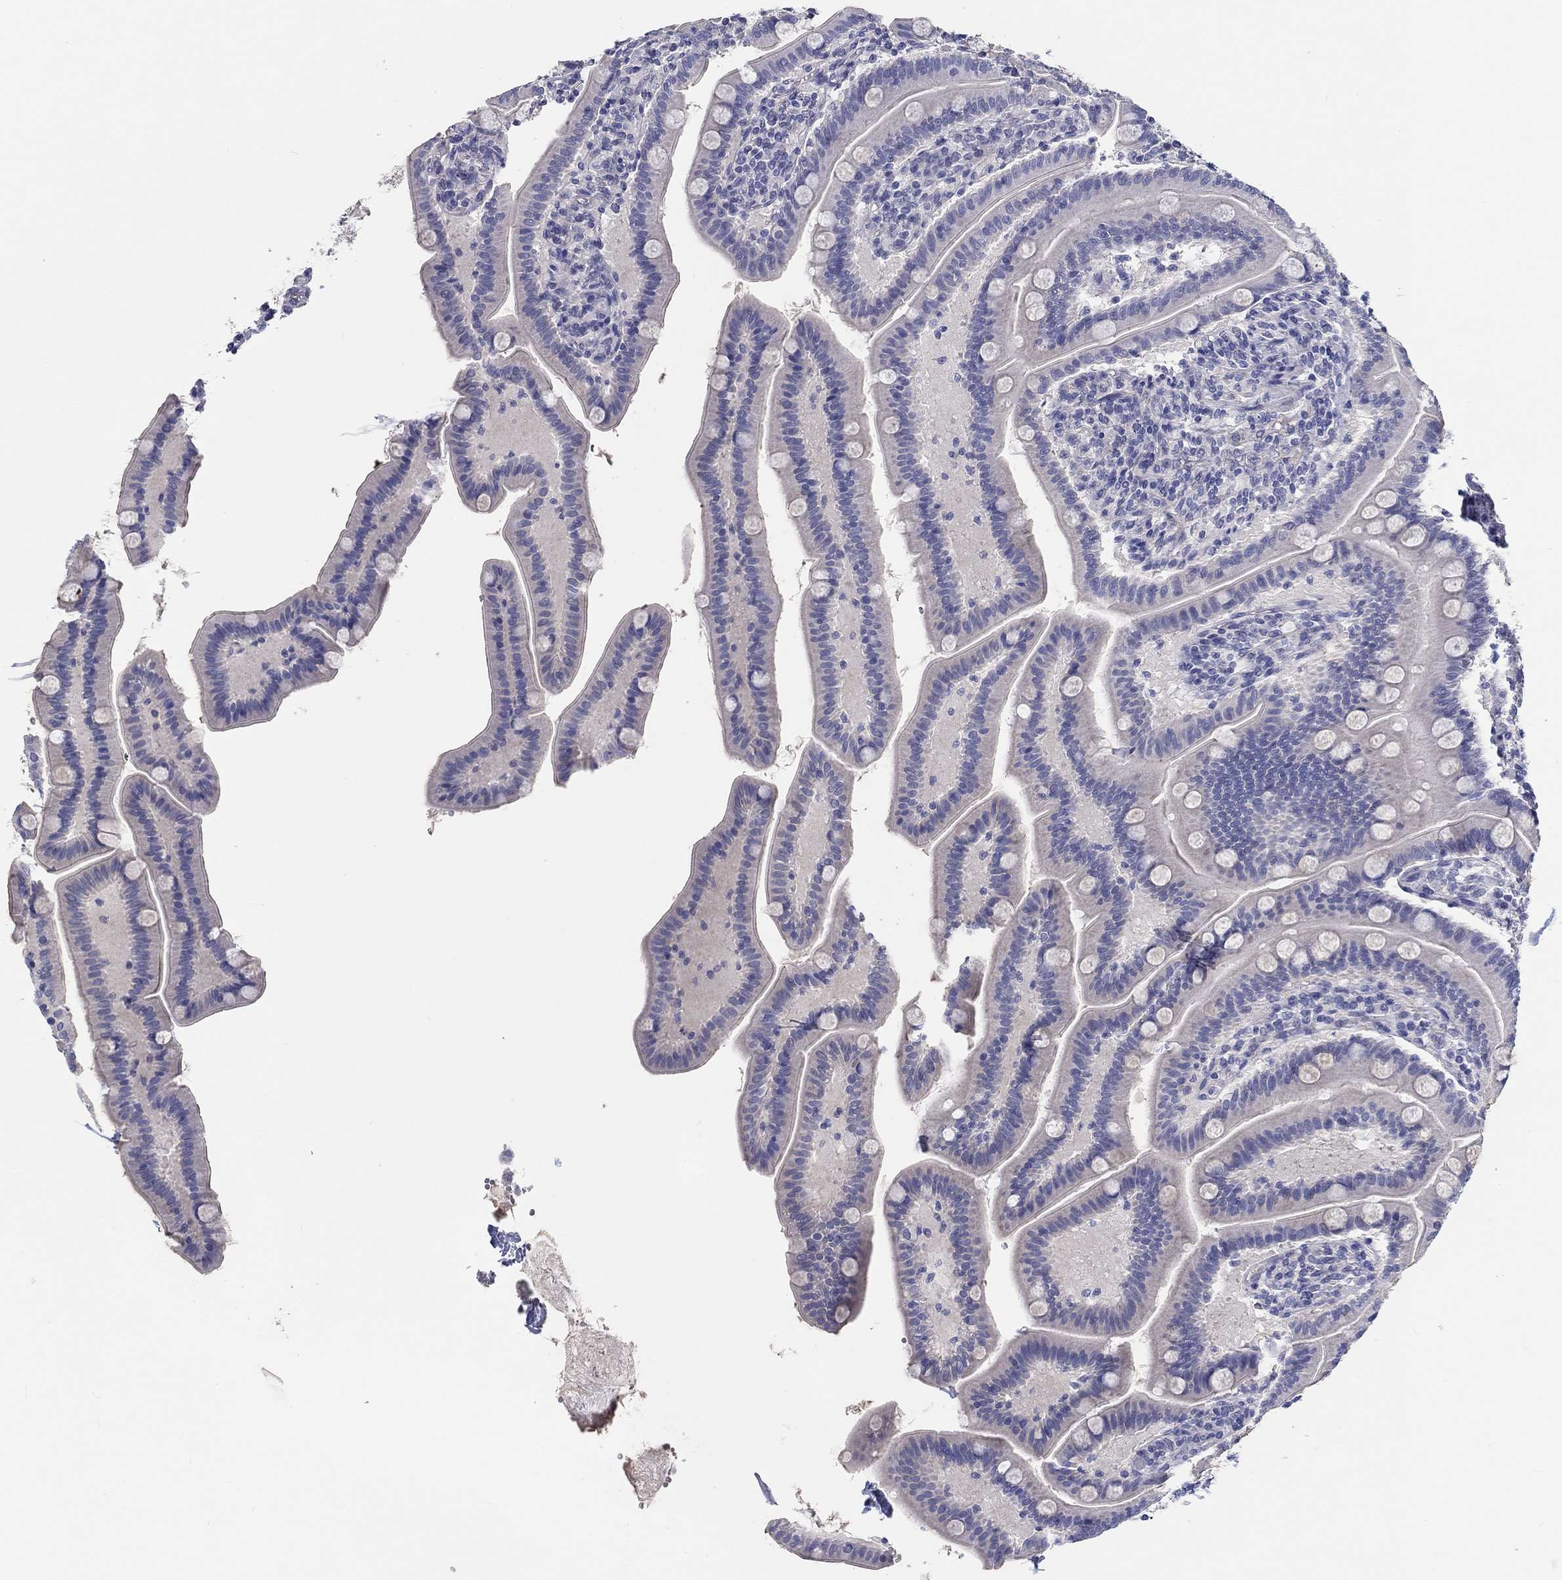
{"staining": {"intensity": "negative", "quantity": "none", "location": "none"}, "tissue": "small intestine", "cell_type": "Glandular cells", "image_type": "normal", "snomed": [{"axis": "morphology", "description": "Normal tissue, NOS"}, {"axis": "topography", "description": "Small intestine"}], "caption": "IHC histopathology image of benign small intestine stained for a protein (brown), which demonstrates no staining in glandular cells.", "gene": "CRYGD", "patient": {"sex": "male", "age": 66}}